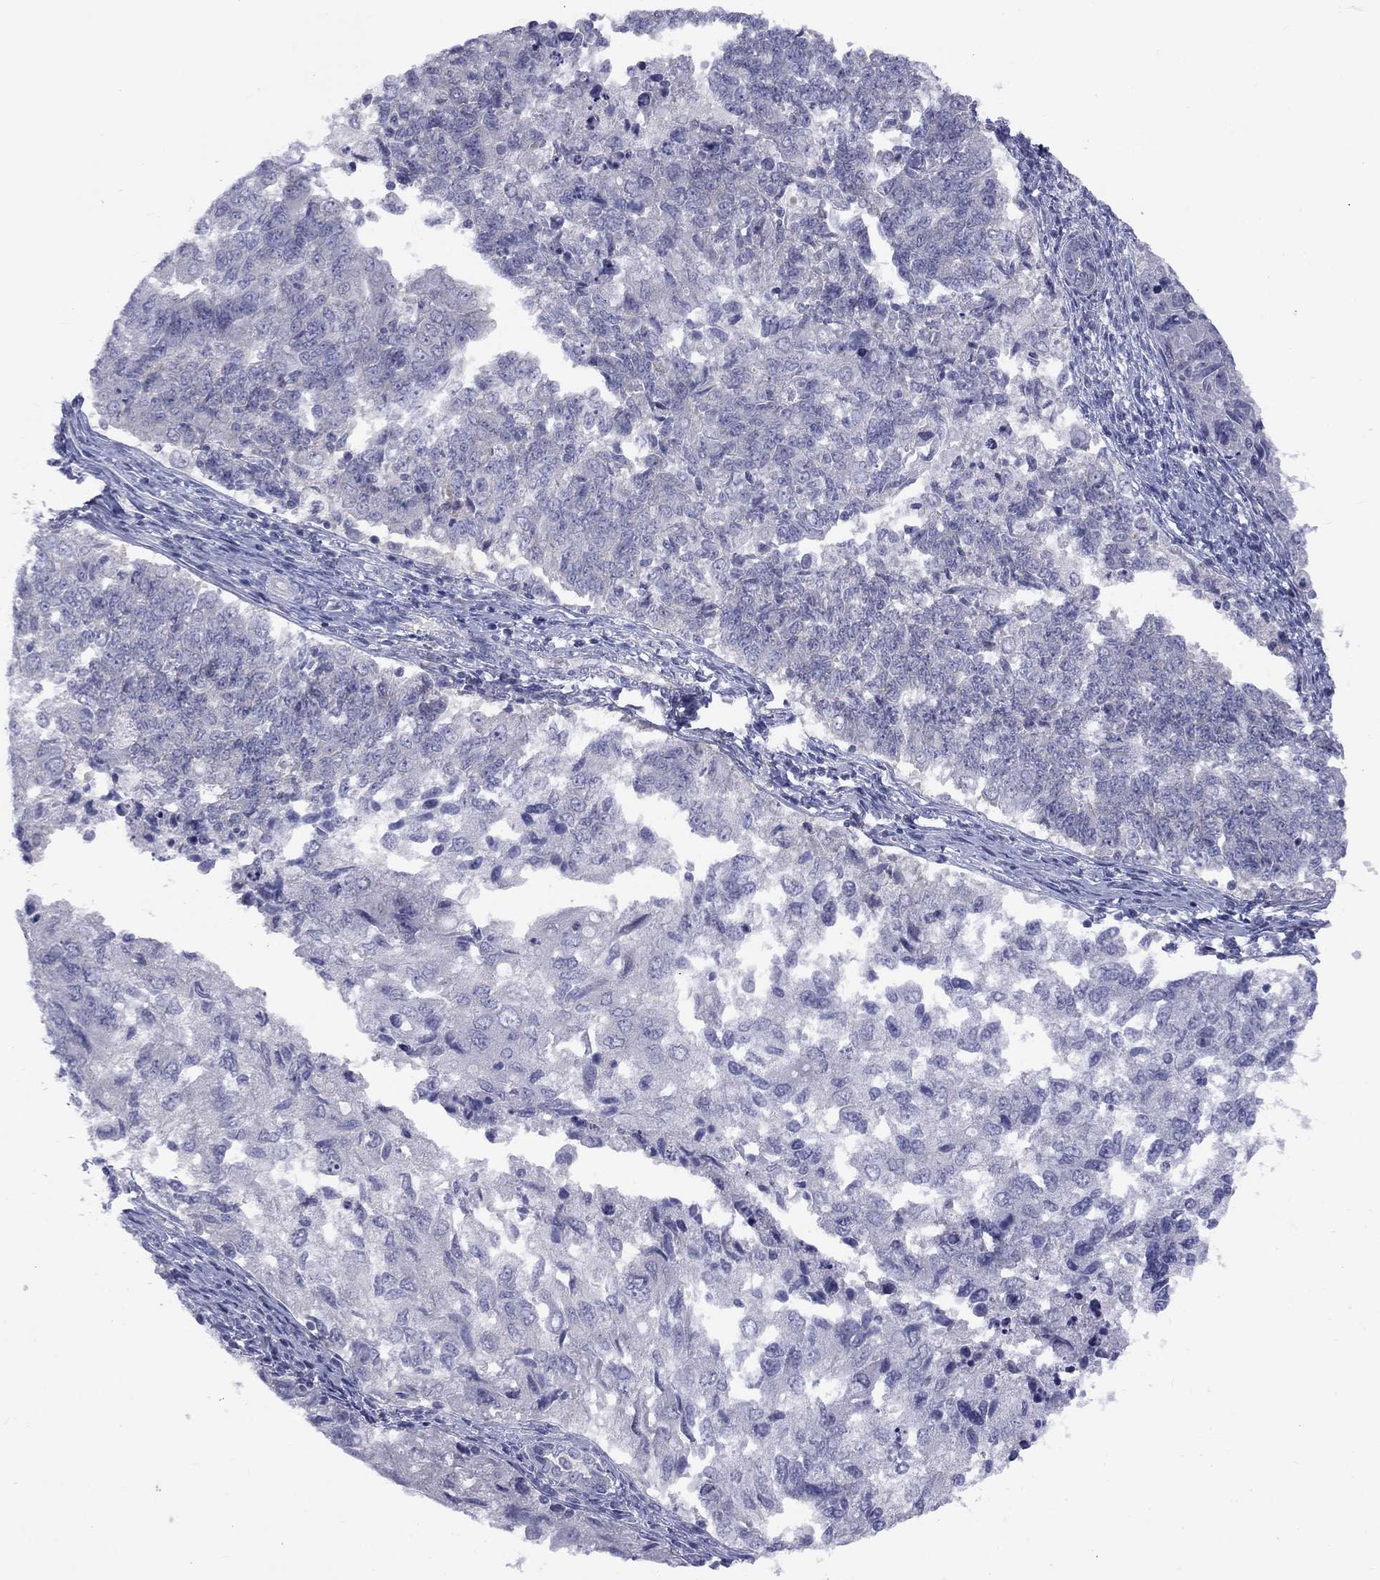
{"staining": {"intensity": "negative", "quantity": "none", "location": "none"}, "tissue": "endometrial cancer", "cell_type": "Tumor cells", "image_type": "cancer", "snomed": [{"axis": "morphology", "description": "Adenocarcinoma, NOS"}, {"axis": "topography", "description": "Endometrium"}], "caption": "An immunohistochemistry image of adenocarcinoma (endometrial) is shown. There is no staining in tumor cells of adenocarcinoma (endometrial).", "gene": "CACNA1A", "patient": {"sex": "female", "age": 43}}